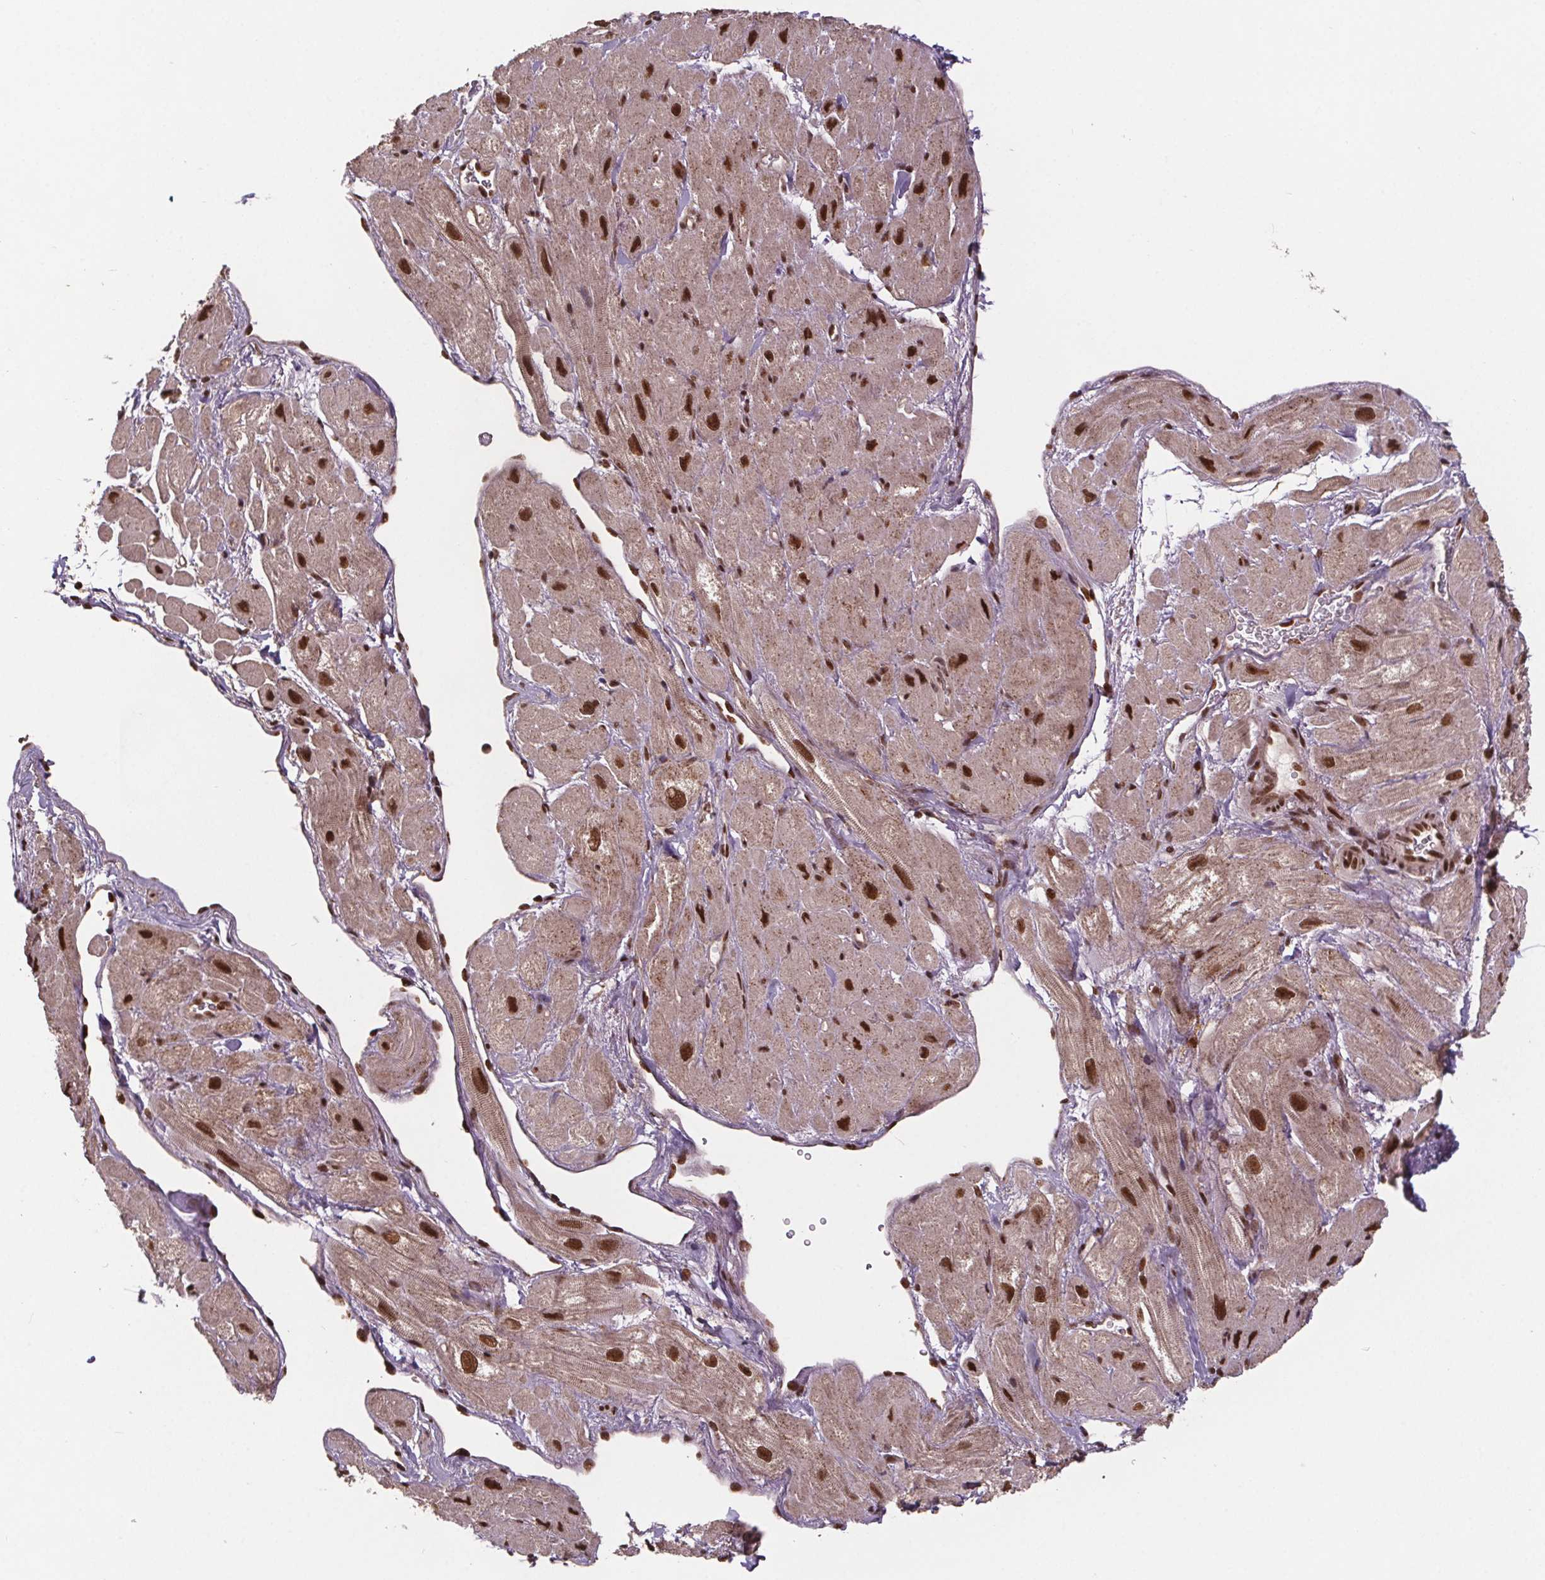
{"staining": {"intensity": "strong", "quantity": ">75%", "location": "nuclear"}, "tissue": "heart muscle", "cell_type": "Cardiomyocytes", "image_type": "normal", "snomed": [{"axis": "morphology", "description": "Normal tissue, NOS"}, {"axis": "topography", "description": "Heart"}], "caption": "Immunohistochemical staining of unremarkable human heart muscle displays high levels of strong nuclear expression in approximately >75% of cardiomyocytes.", "gene": "JARID2", "patient": {"sex": "female", "age": 62}}